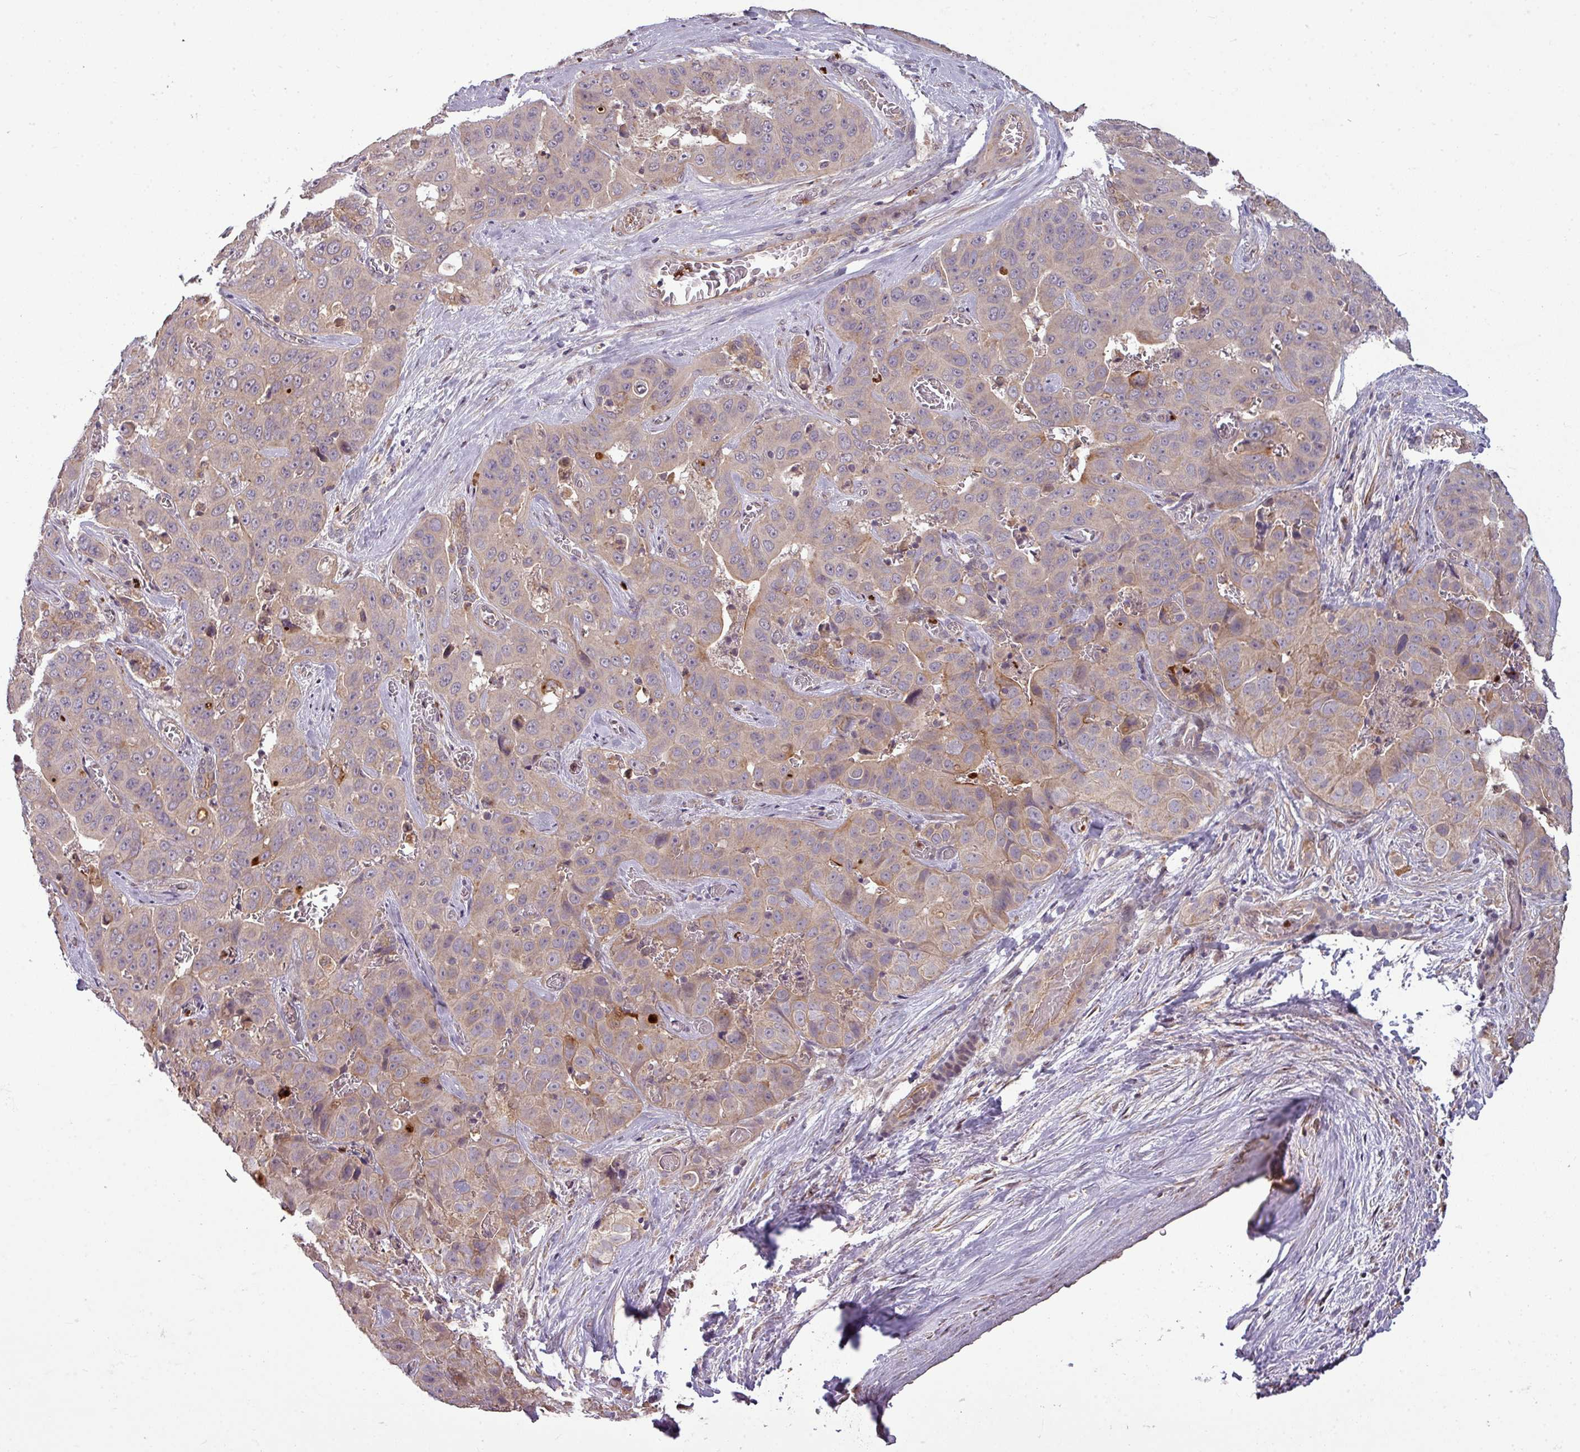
{"staining": {"intensity": "weak", "quantity": "25%-75%", "location": "cytoplasmic/membranous"}, "tissue": "liver cancer", "cell_type": "Tumor cells", "image_type": "cancer", "snomed": [{"axis": "morphology", "description": "Cholangiocarcinoma"}, {"axis": "topography", "description": "Liver"}], "caption": "Tumor cells show low levels of weak cytoplasmic/membranous positivity in about 25%-75% of cells in cholangiocarcinoma (liver). Immunohistochemistry (ihc) stains the protein in brown and the nuclei are stained blue.", "gene": "PAPLN", "patient": {"sex": "female", "age": 52}}